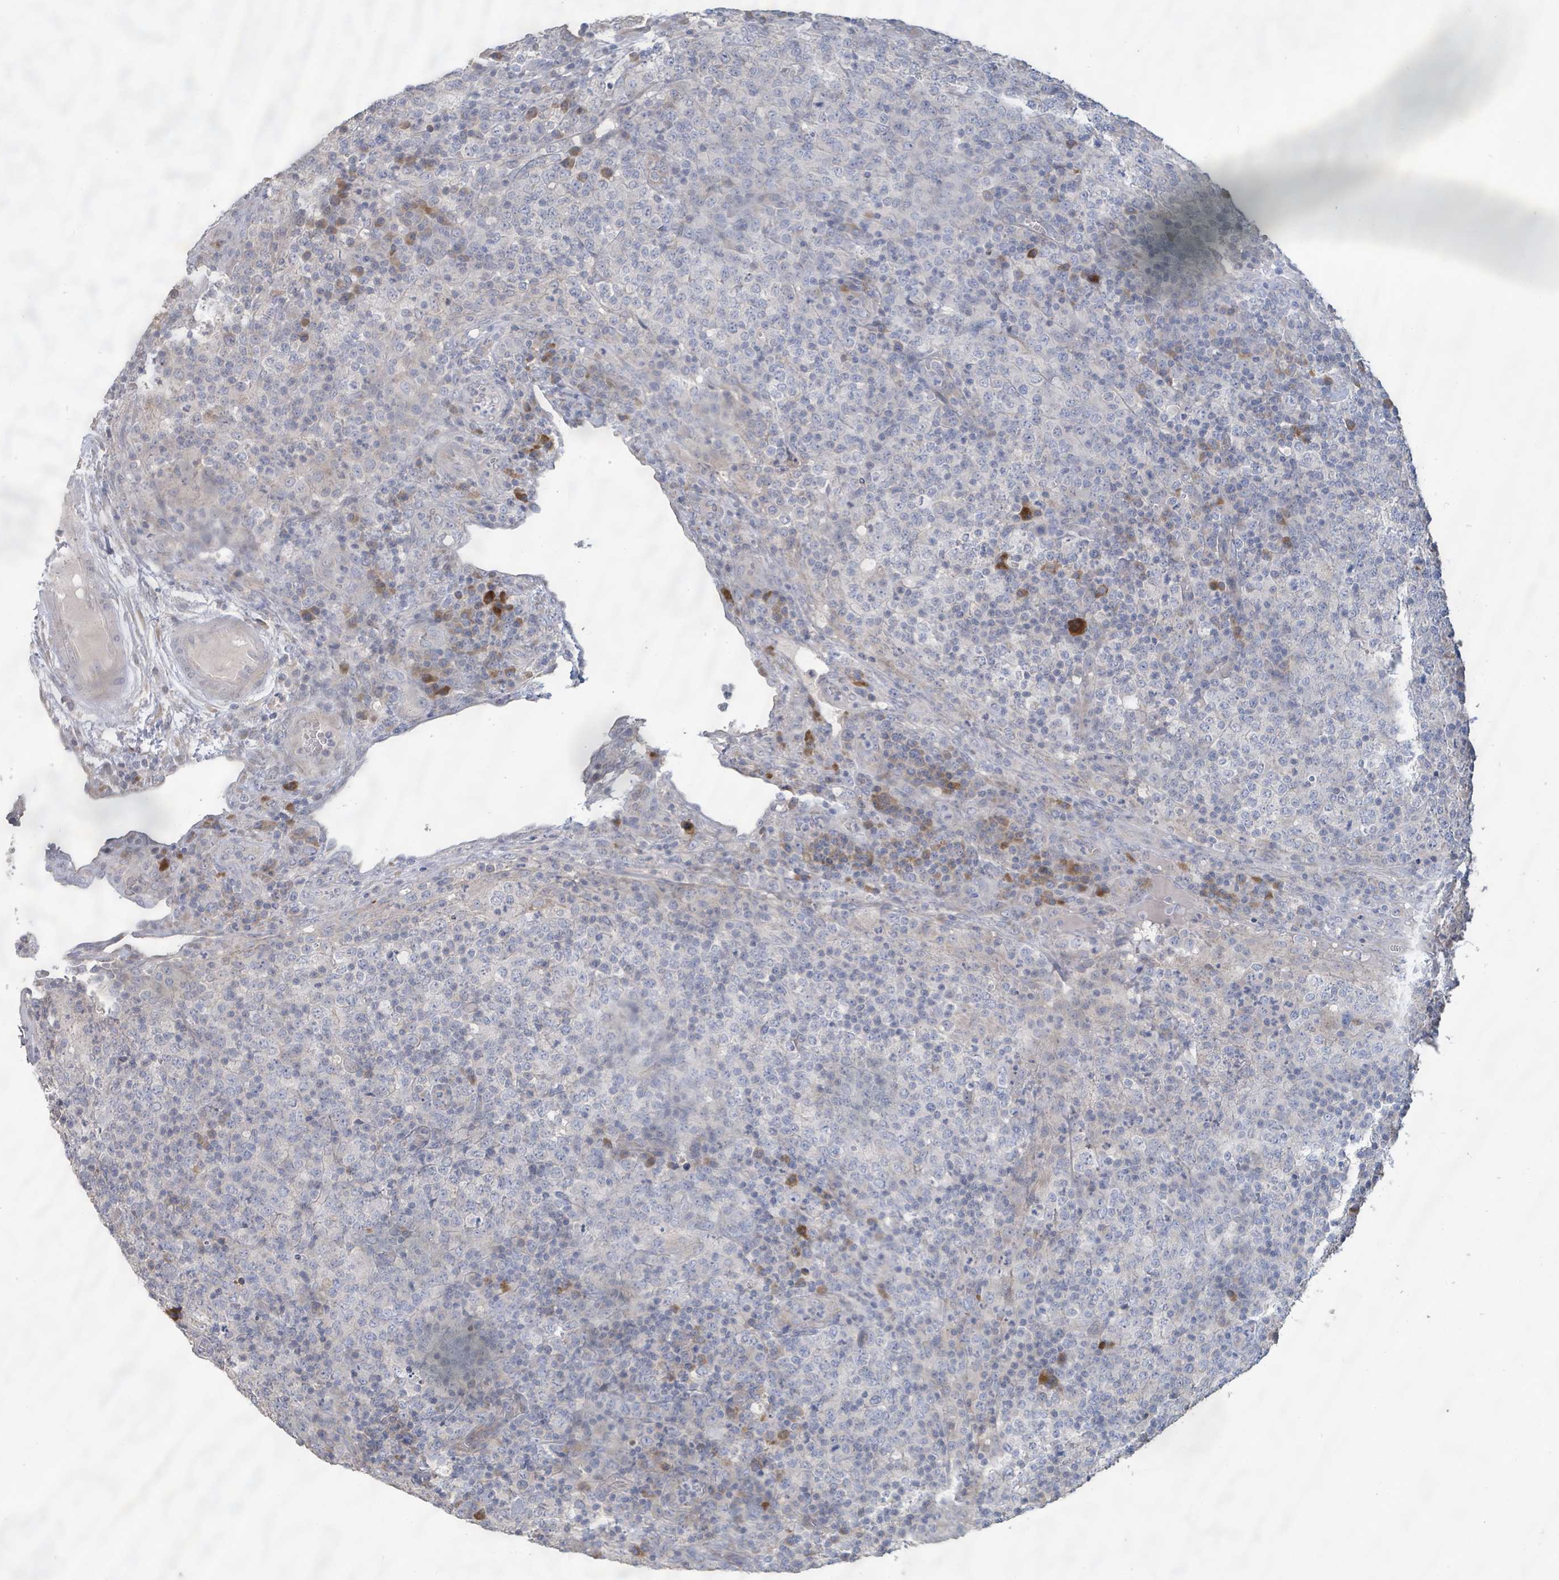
{"staining": {"intensity": "negative", "quantity": "none", "location": "none"}, "tissue": "lymphoma", "cell_type": "Tumor cells", "image_type": "cancer", "snomed": [{"axis": "morphology", "description": "Malignant lymphoma, non-Hodgkin's type, High grade"}, {"axis": "topography", "description": "Lymph node"}], "caption": "Micrograph shows no protein expression in tumor cells of lymphoma tissue.", "gene": "KCNS2", "patient": {"sex": "male", "age": 54}}